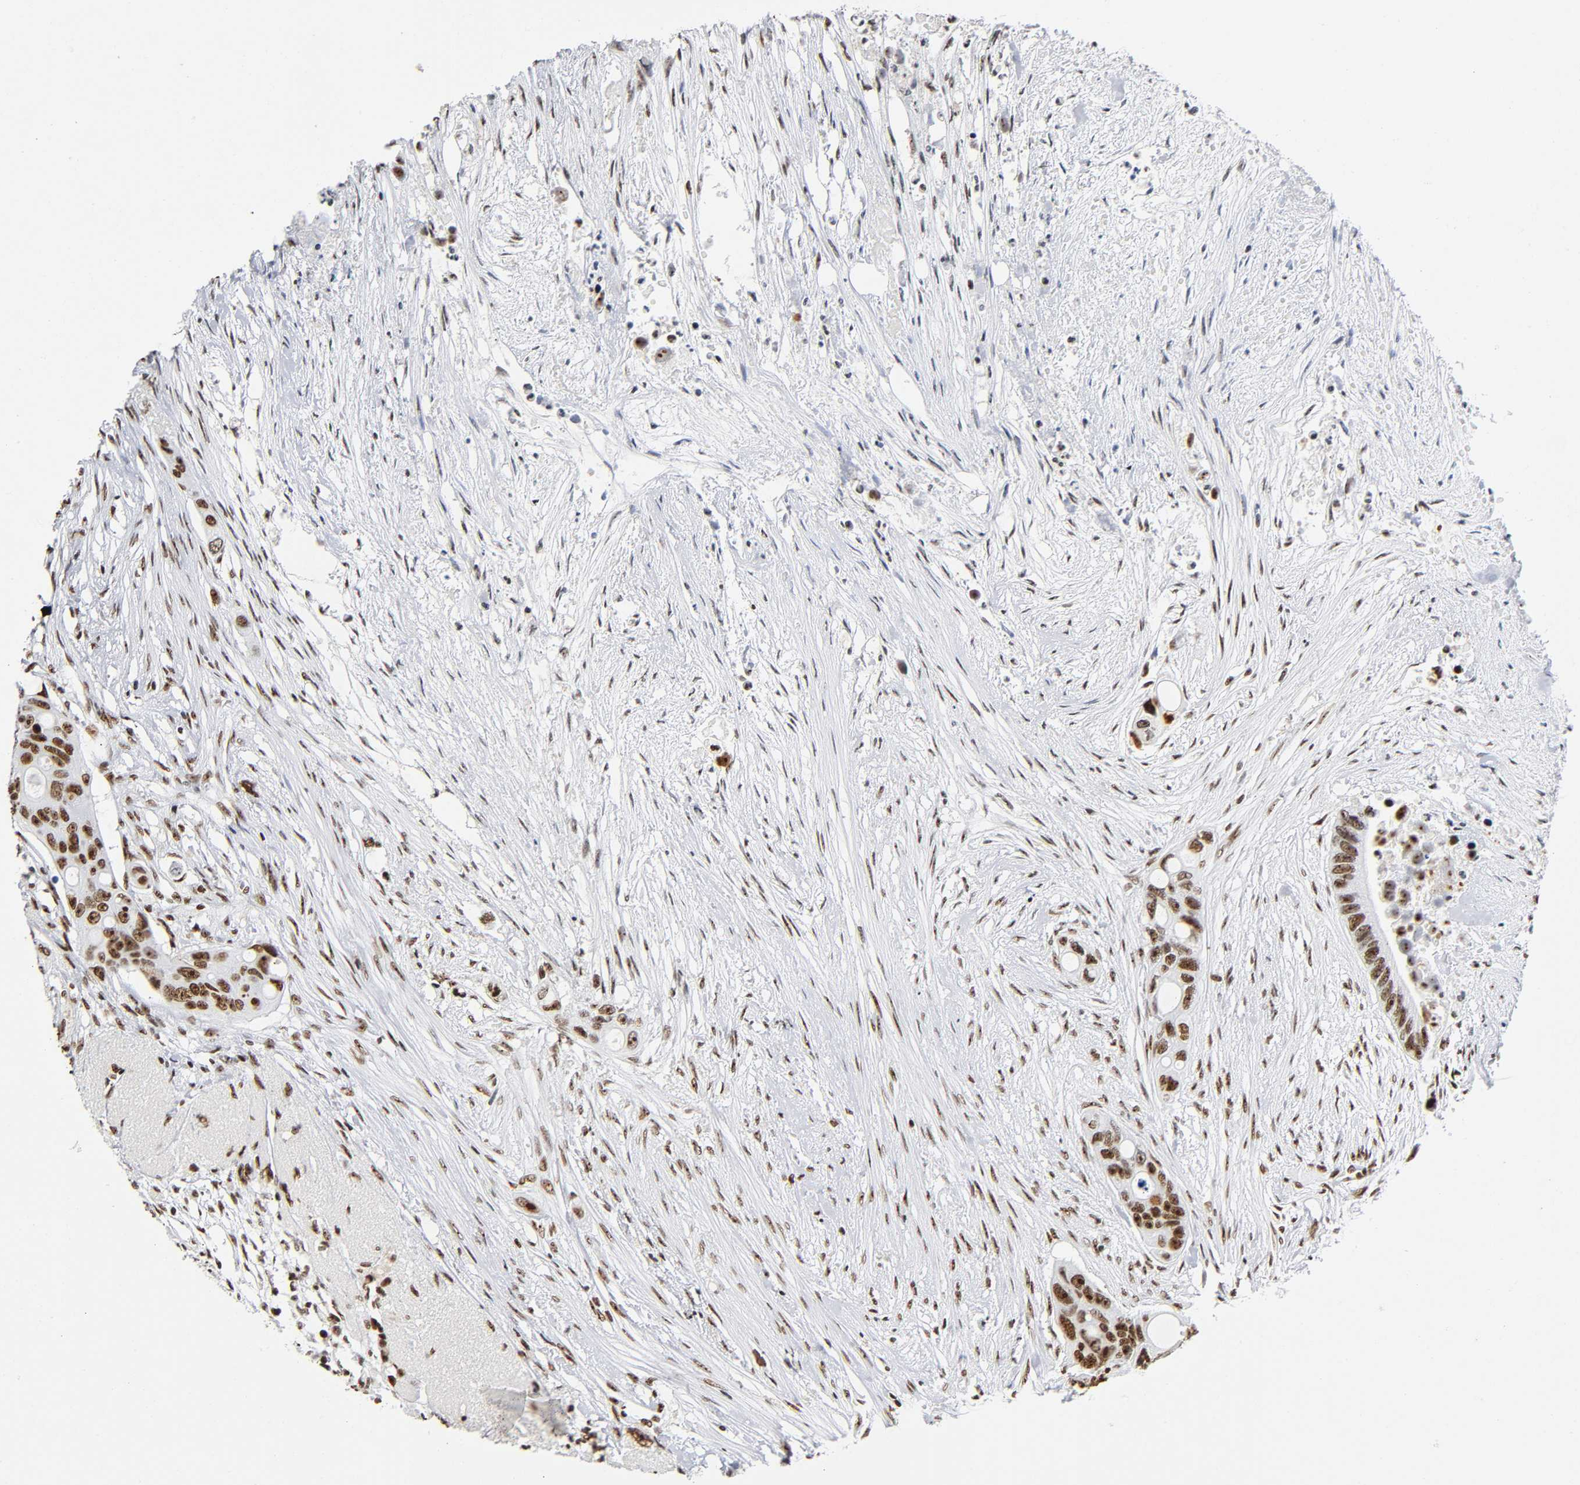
{"staining": {"intensity": "strong", "quantity": ">75%", "location": "nuclear"}, "tissue": "colorectal cancer", "cell_type": "Tumor cells", "image_type": "cancer", "snomed": [{"axis": "morphology", "description": "Adenocarcinoma, NOS"}, {"axis": "topography", "description": "Colon"}], "caption": "Protein expression analysis of human colorectal cancer reveals strong nuclear positivity in about >75% of tumor cells.", "gene": "UBTF", "patient": {"sex": "female", "age": 57}}